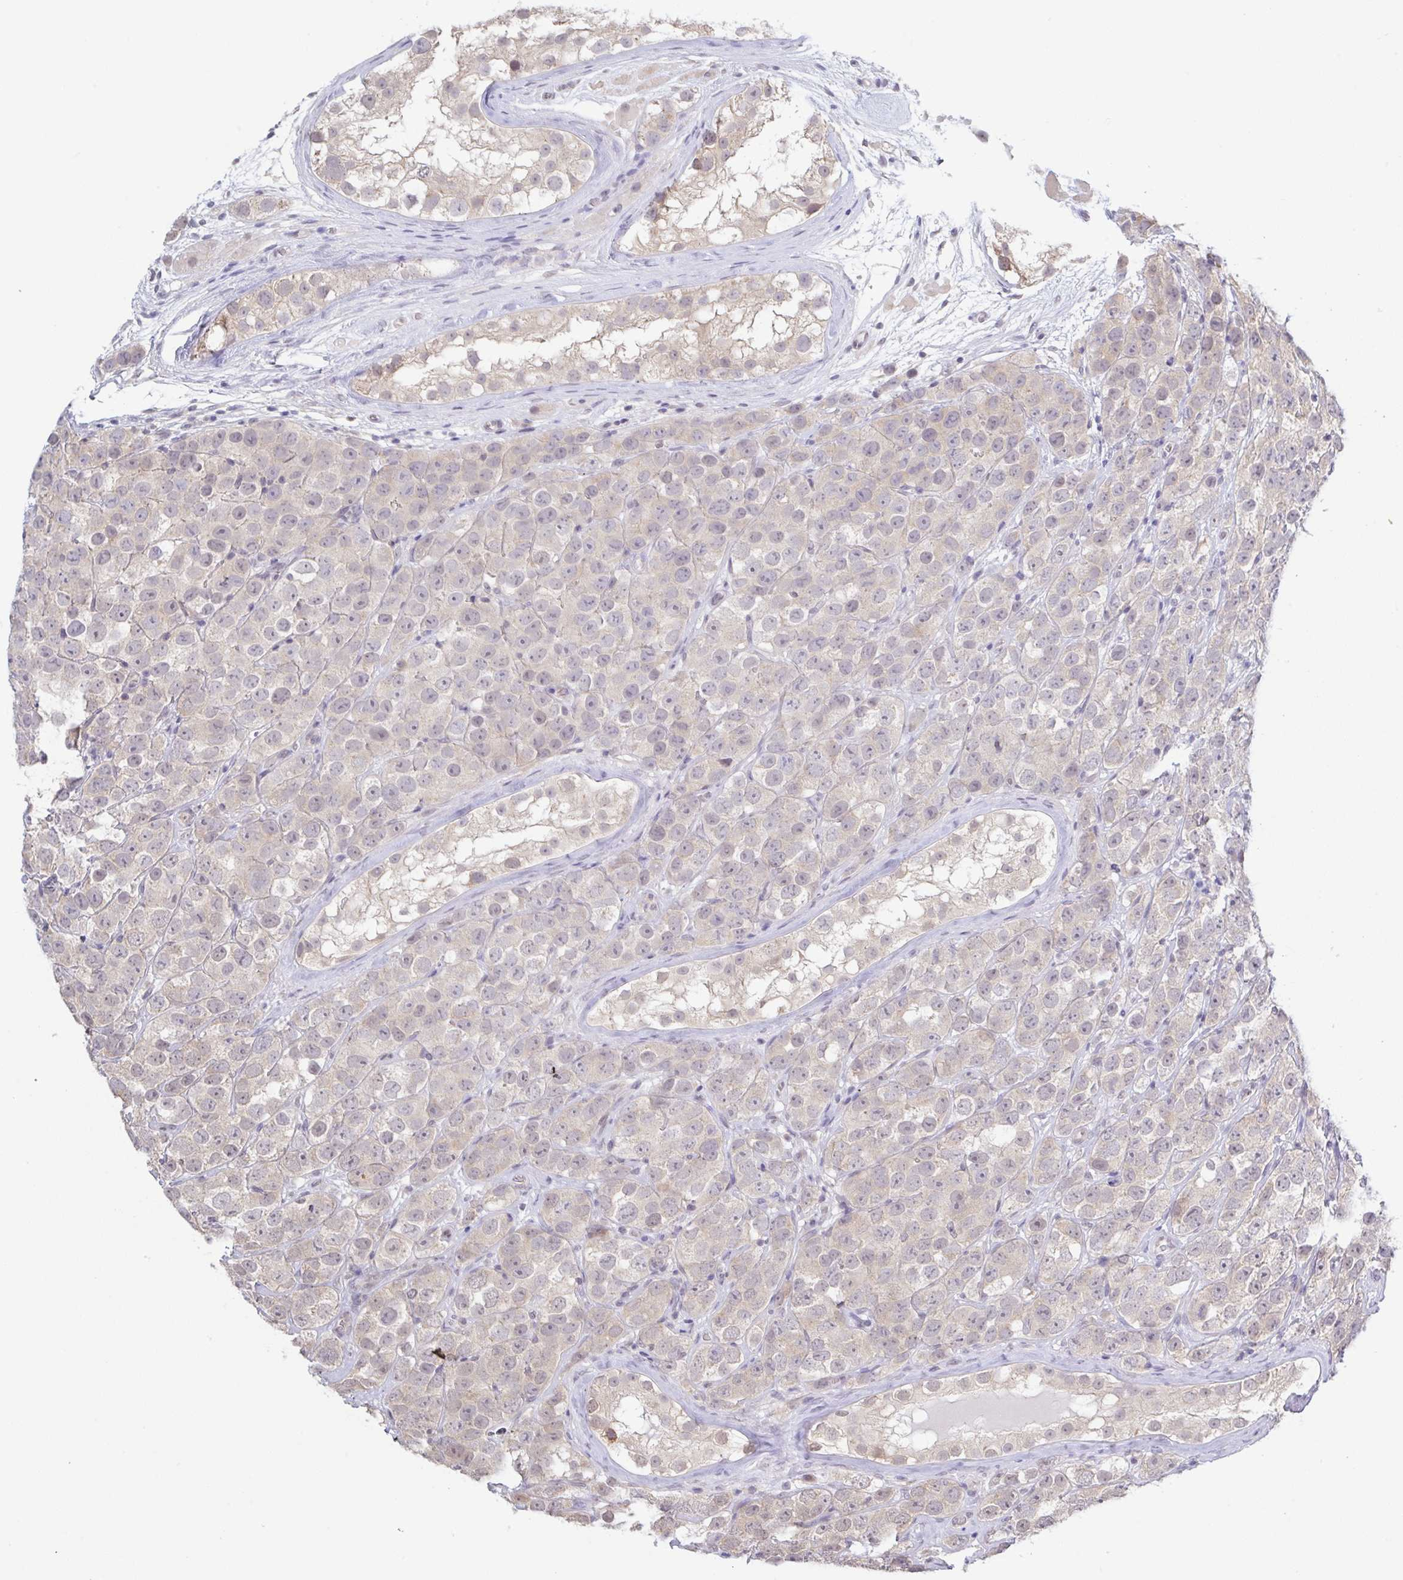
{"staining": {"intensity": "weak", "quantity": "<25%", "location": "nuclear"}, "tissue": "testis cancer", "cell_type": "Tumor cells", "image_type": "cancer", "snomed": [{"axis": "morphology", "description": "Seminoma, NOS"}, {"axis": "topography", "description": "Testis"}], "caption": "Tumor cells show no significant expression in testis cancer (seminoma).", "gene": "HYPK", "patient": {"sex": "male", "age": 28}}